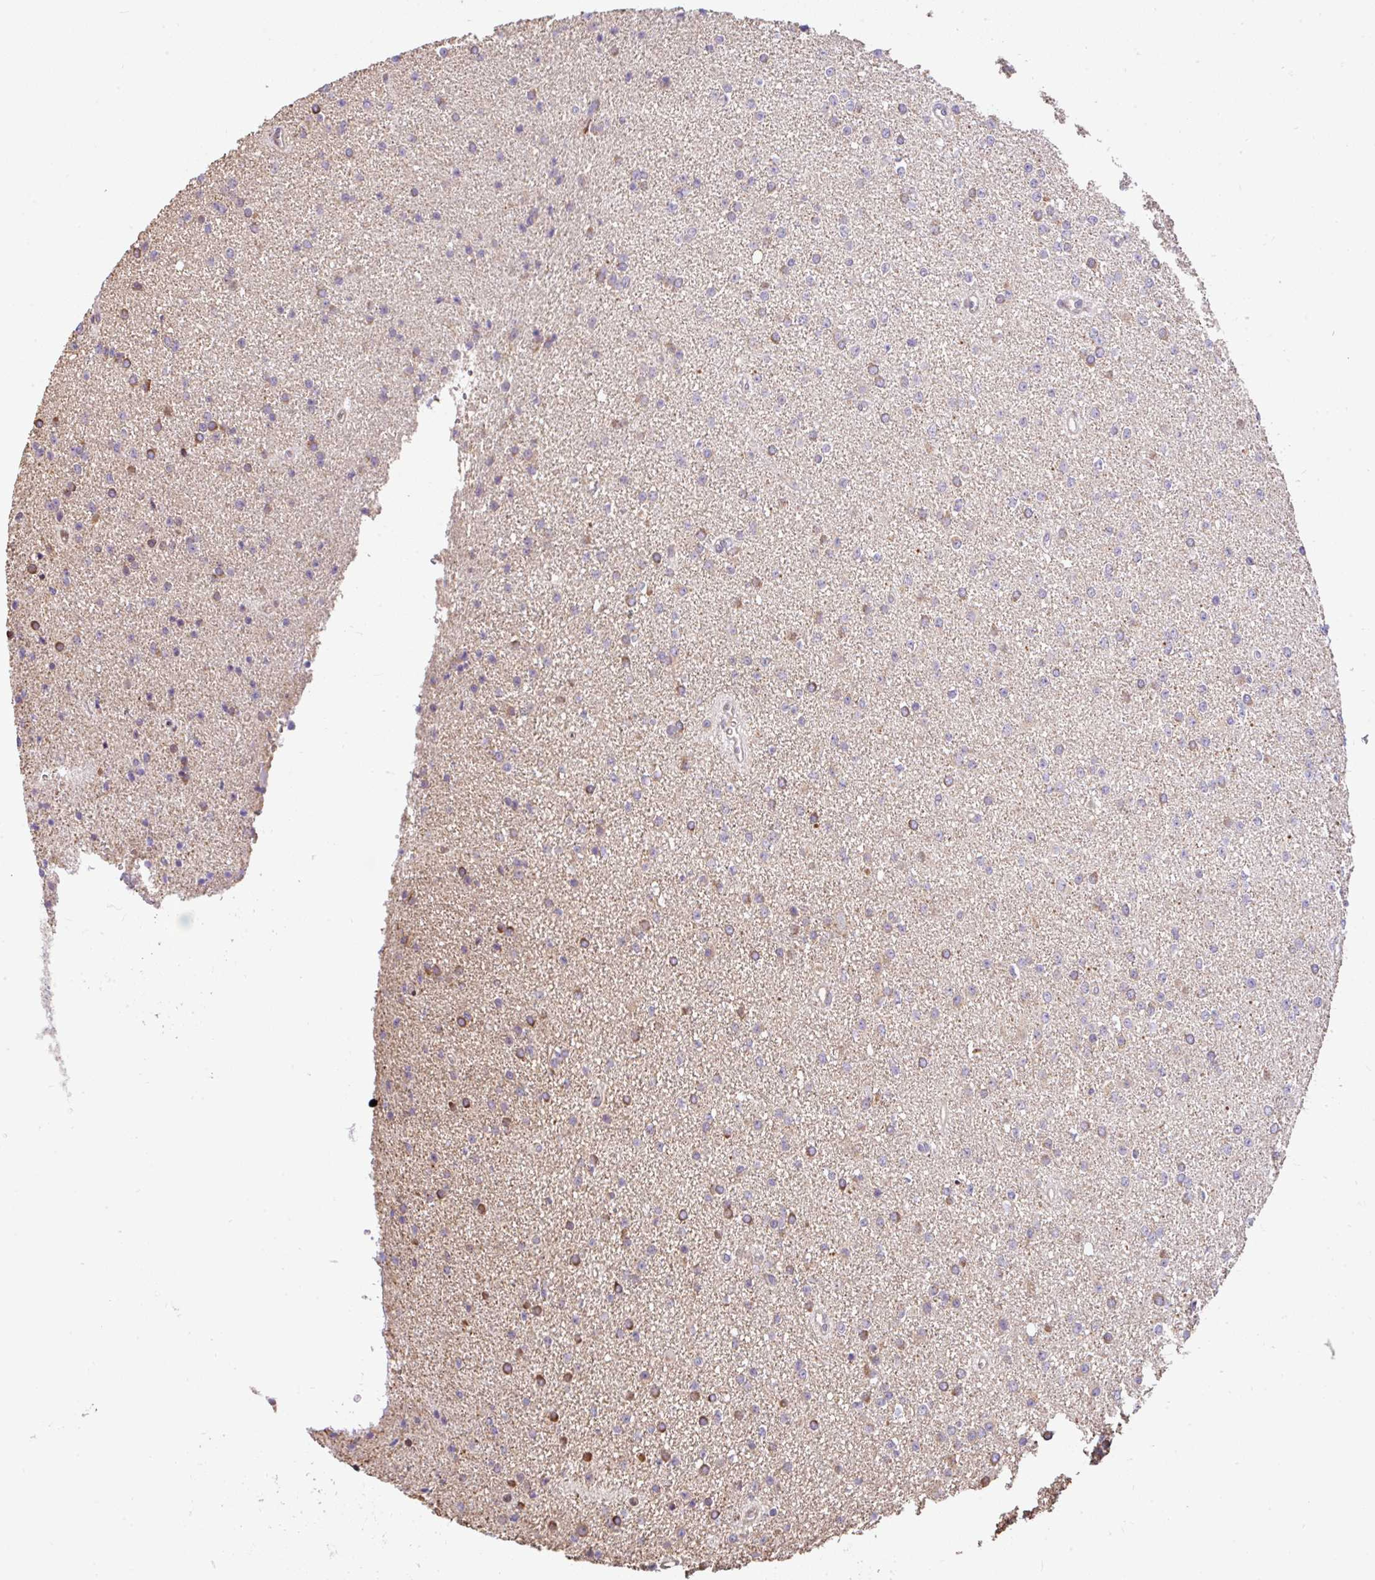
{"staining": {"intensity": "negative", "quantity": "none", "location": "none"}, "tissue": "glioma", "cell_type": "Tumor cells", "image_type": "cancer", "snomed": [{"axis": "morphology", "description": "Glioma, malignant, Low grade"}, {"axis": "topography", "description": "Brain"}], "caption": "High magnification brightfield microscopy of malignant glioma (low-grade) stained with DAB (brown) and counterstained with hematoxylin (blue): tumor cells show no significant staining.", "gene": "FIGNL1", "patient": {"sex": "female", "age": 34}}